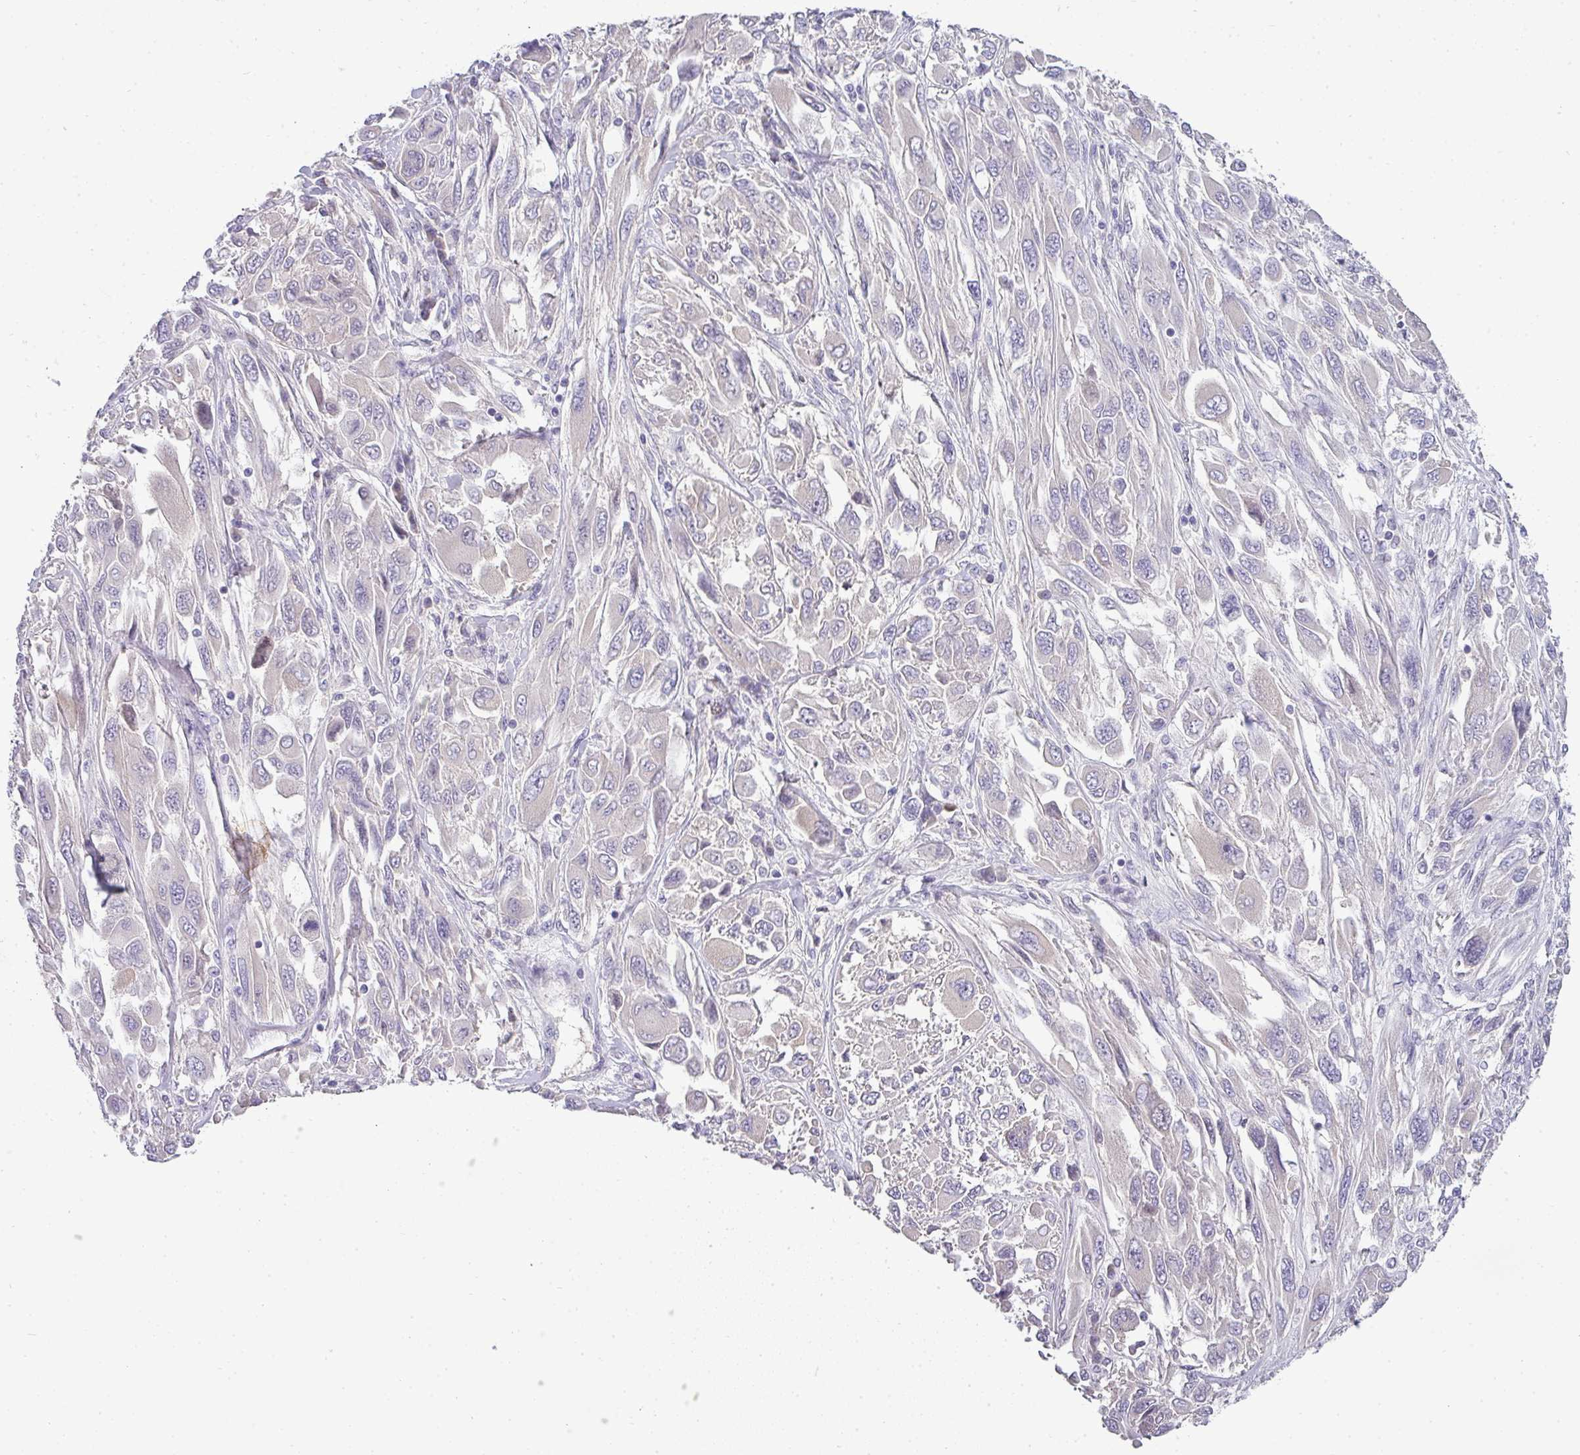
{"staining": {"intensity": "negative", "quantity": "none", "location": "none"}, "tissue": "melanoma", "cell_type": "Tumor cells", "image_type": "cancer", "snomed": [{"axis": "morphology", "description": "Malignant melanoma, NOS"}, {"axis": "topography", "description": "Skin"}], "caption": "Malignant melanoma was stained to show a protein in brown. There is no significant positivity in tumor cells.", "gene": "ASXL3", "patient": {"sex": "female", "age": 91}}